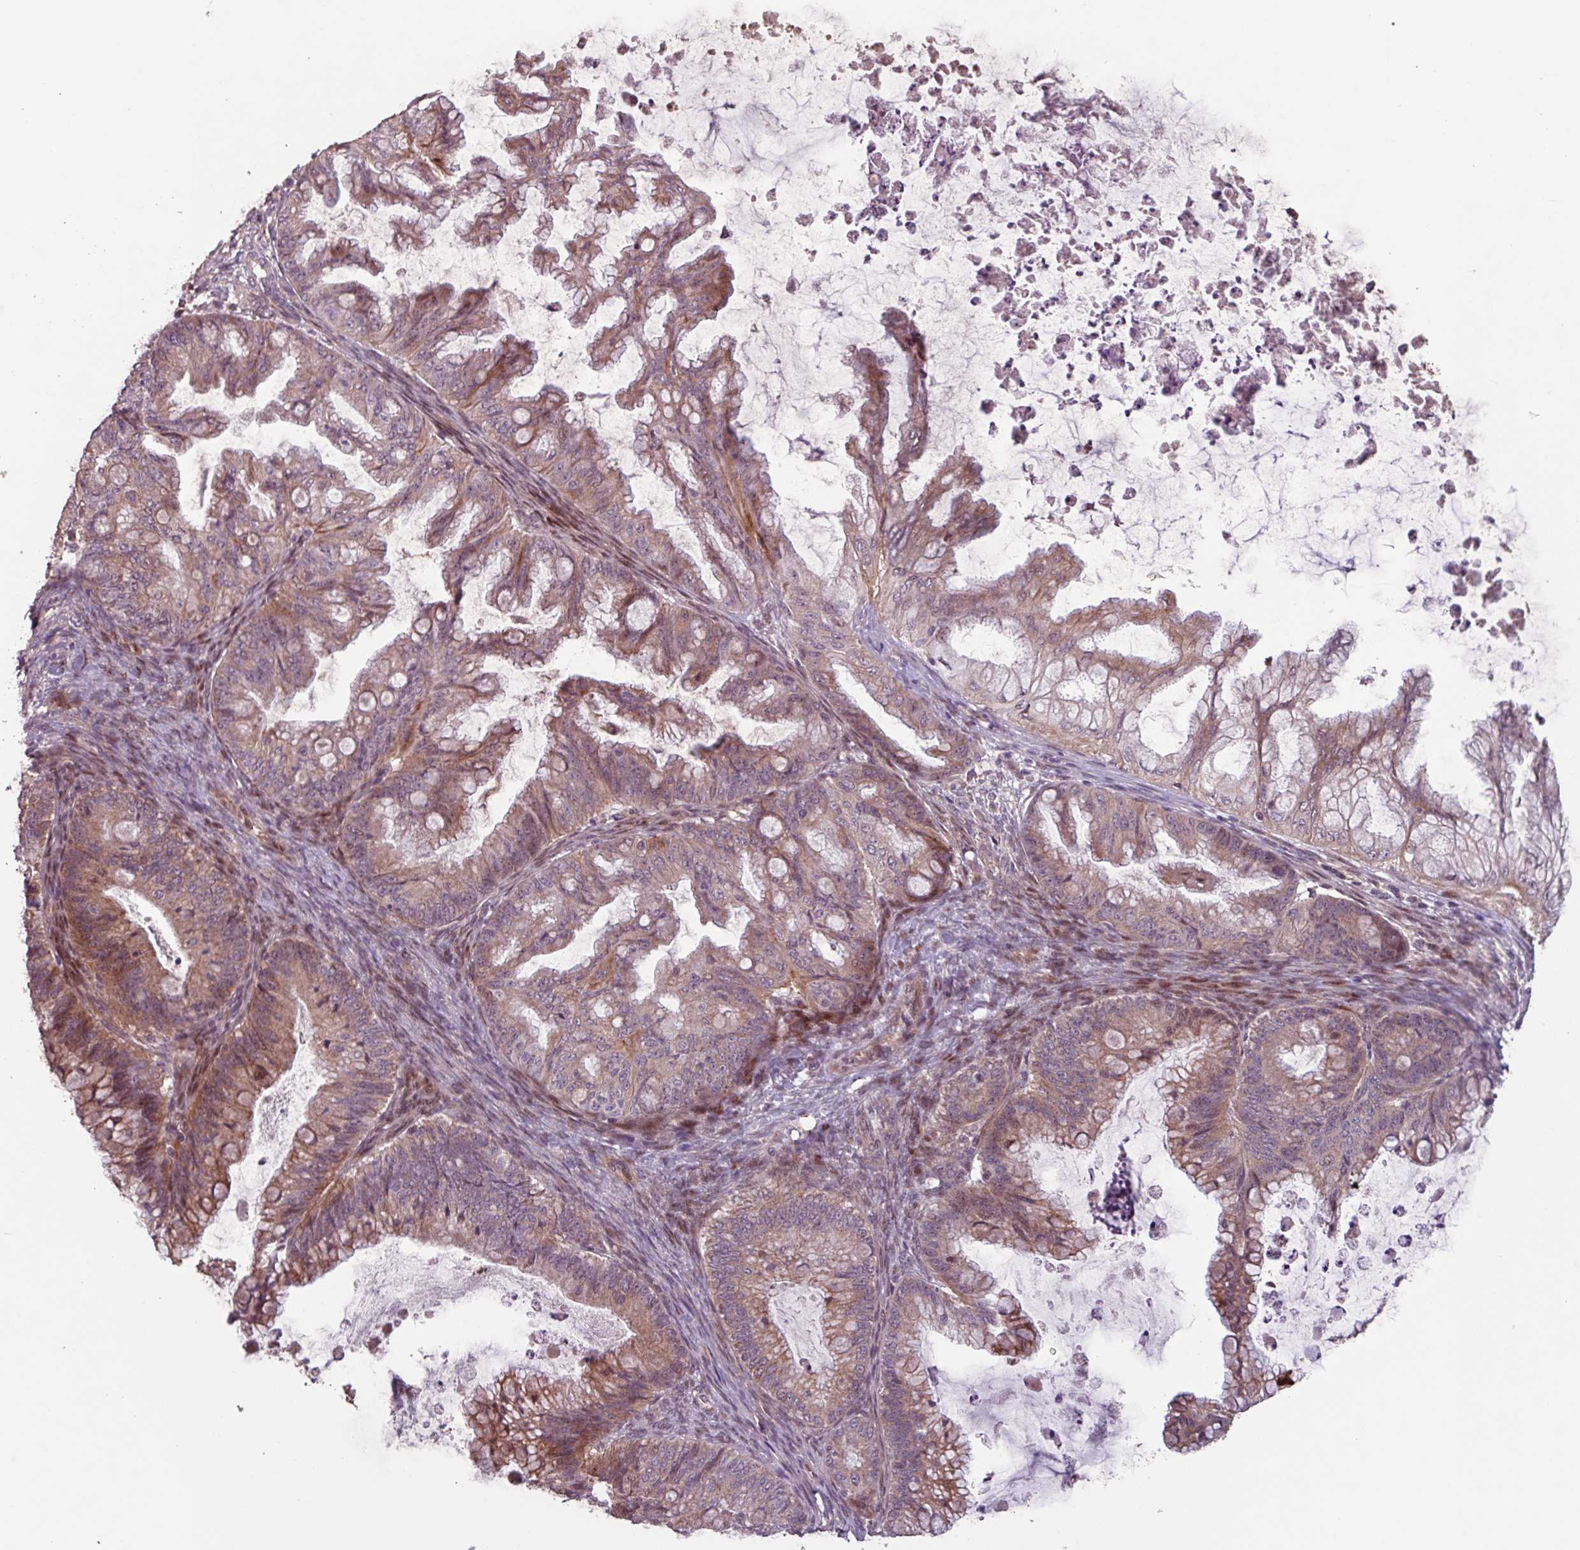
{"staining": {"intensity": "moderate", "quantity": ">75%", "location": "cytoplasmic/membranous,nuclear"}, "tissue": "ovarian cancer", "cell_type": "Tumor cells", "image_type": "cancer", "snomed": [{"axis": "morphology", "description": "Cystadenocarcinoma, mucinous, NOS"}, {"axis": "topography", "description": "Ovary"}], "caption": "About >75% of tumor cells in ovarian mucinous cystadenocarcinoma reveal moderate cytoplasmic/membranous and nuclear protein positivity as visualized by brown immunohistochemical staining.", "gene": "TMEM88", "patient": {"sex": "female", "age": 35}}